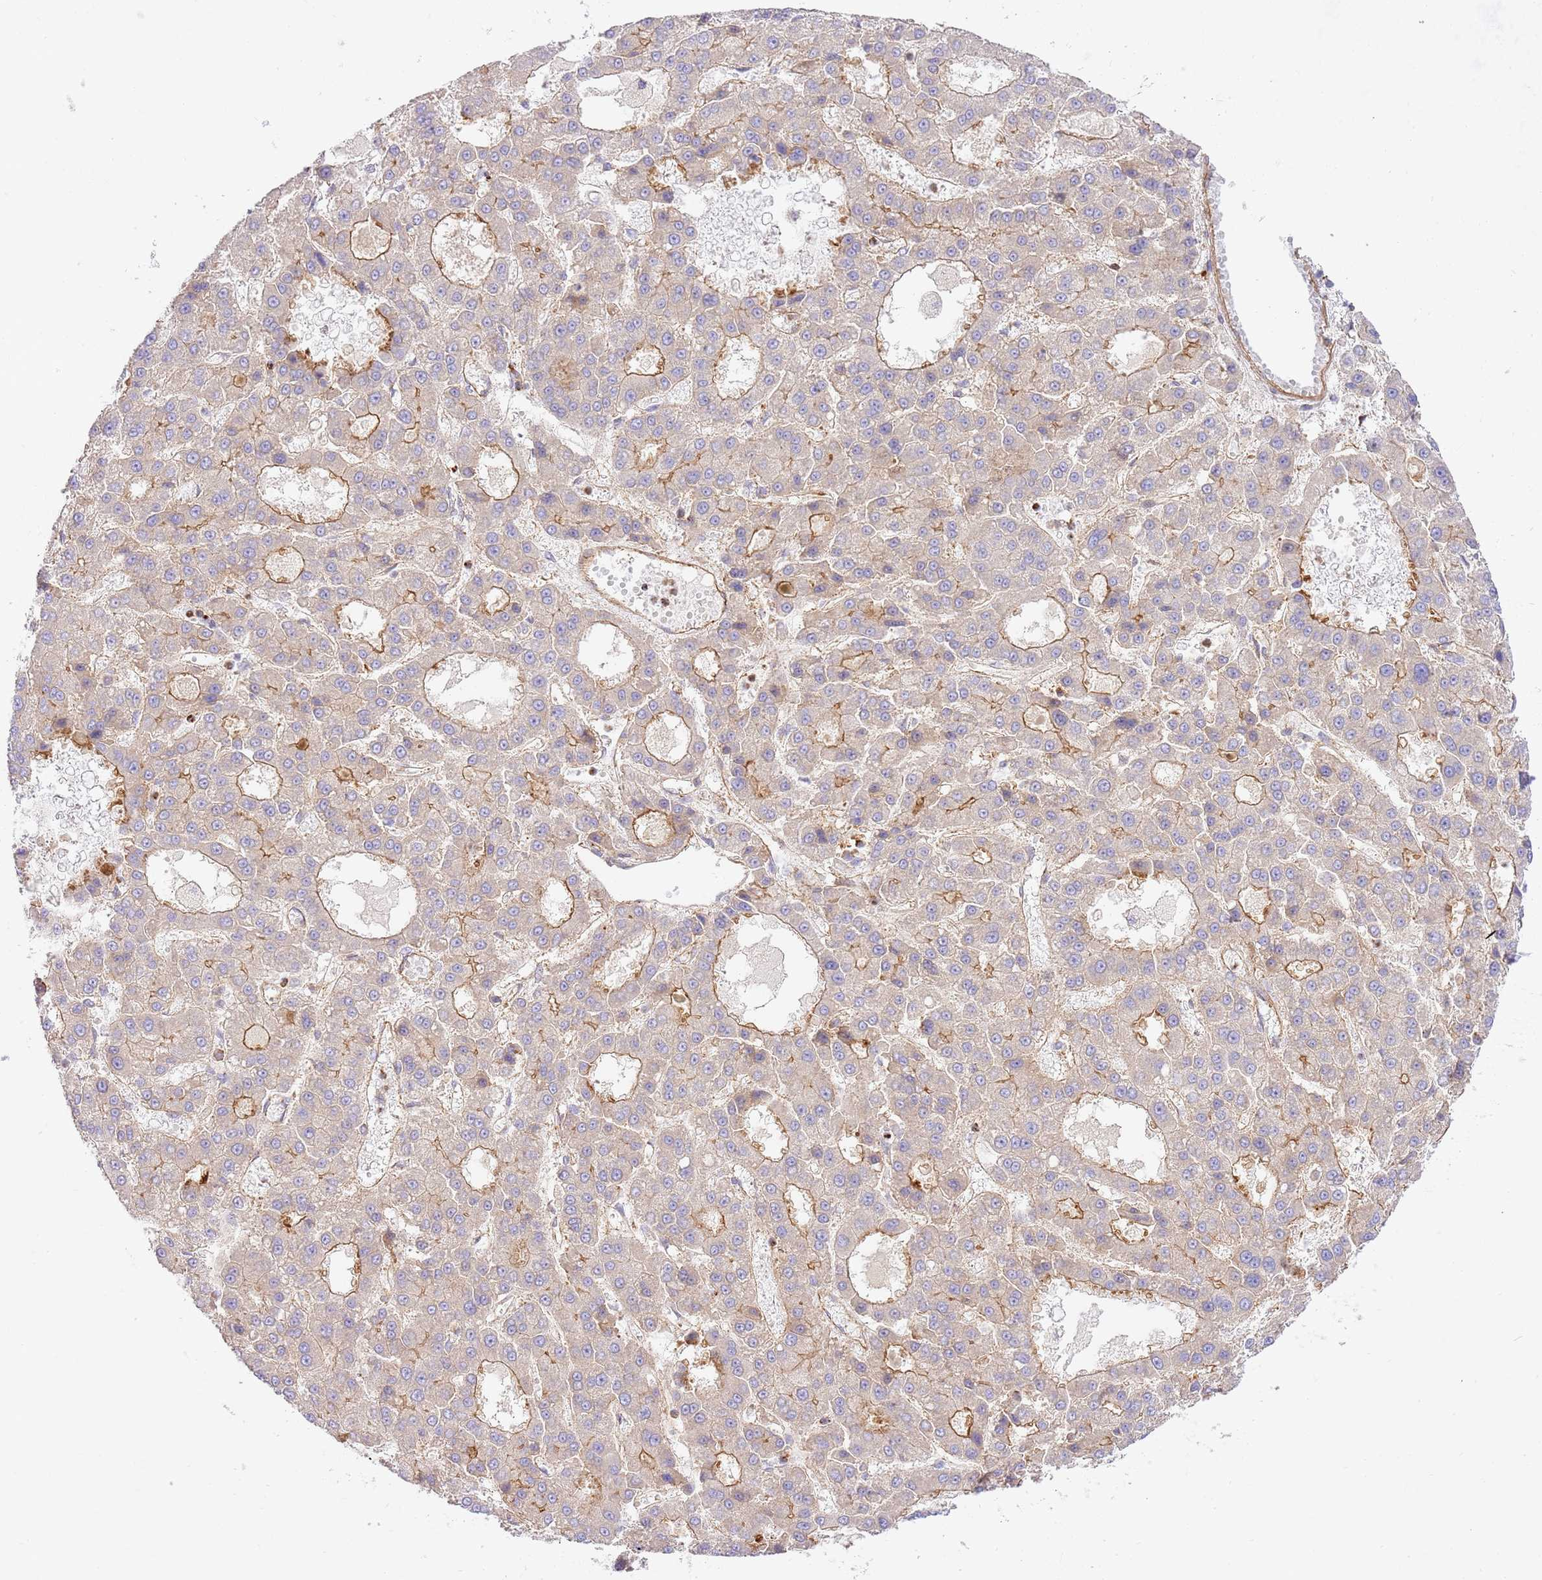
{"staining": {"intensity": "moderate", "quantity": "25%-75%", "location": "cytoplasmic/membranous"}, "tissue": "liver cancer", "cell_type": "Tumor cells", "image_type": "cancer", "snomed": [{"axis": "morphology", "description": "Carcinoma, Hepatocellular, NOS"}, {"axis": "topography", "description": "Liver"}], "caption": "This is an image of IHC staining of hepatocellular carcinoma (liver), which shows moderate expression in the cytoplasmic/membranous of tumor cells.", "gene": "EFCAB8", "patient": {"sex": "male", "age": 70}}